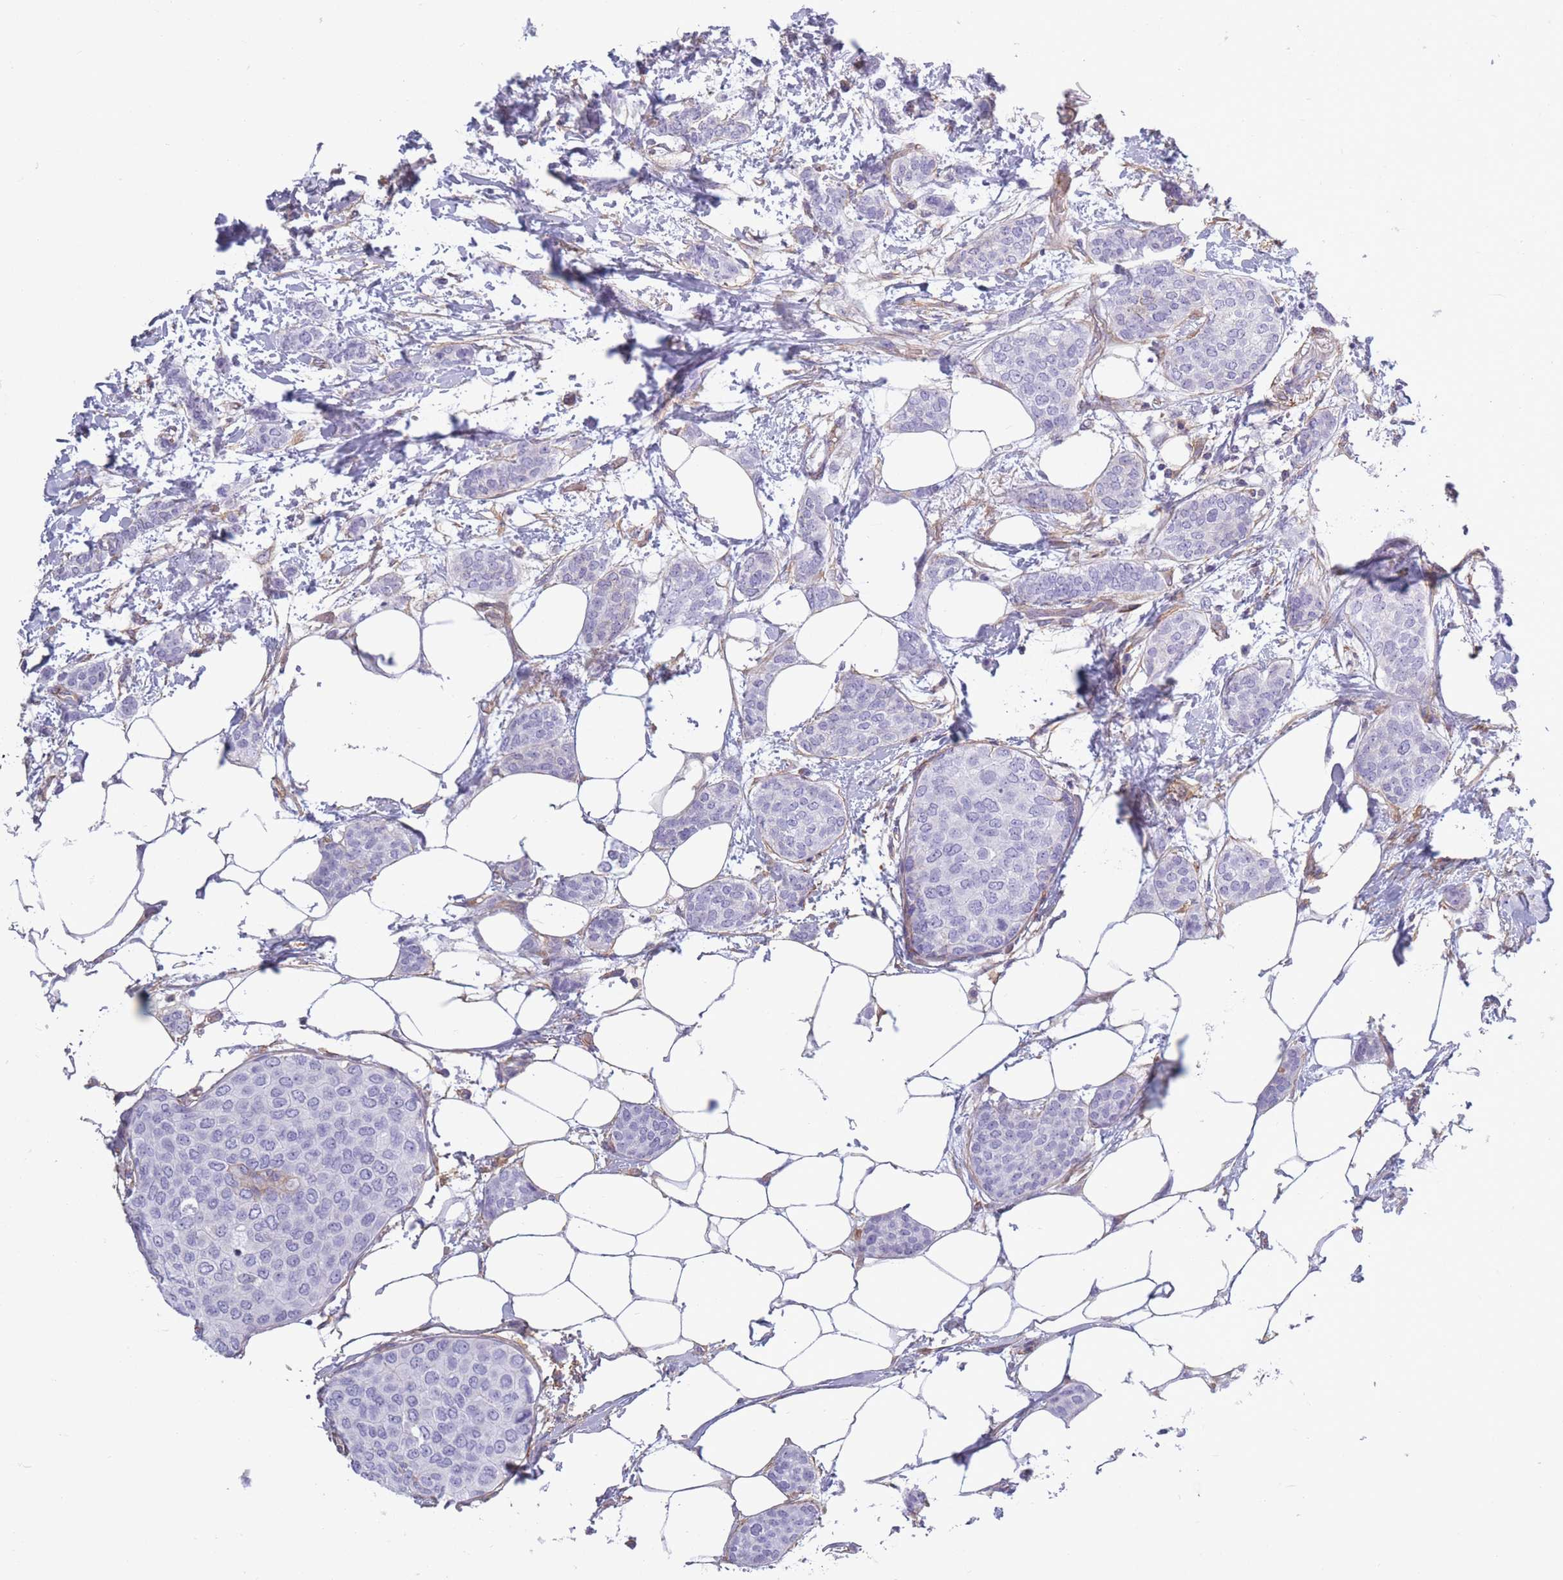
{"staining": {"intensity": "negative", "quantity": "none", "location": "none"}, "tissue": "breast cancer", "cell_type": "Tumor cells", "image_type": "cancer", "snomed": [{"axis": "morphology", "description": "Duct carcinoma"}, {"axis": "topography", "description": "Breast"}], "caption": "Image shows no protein positivity in tumor cells of breast cancer tissue. The staining is performed using DAB brown chromogen with nuclei counter-stained in using hematoxylin.", "gene": "ADD1", "patient": {"sex": "female", "age": 72}}